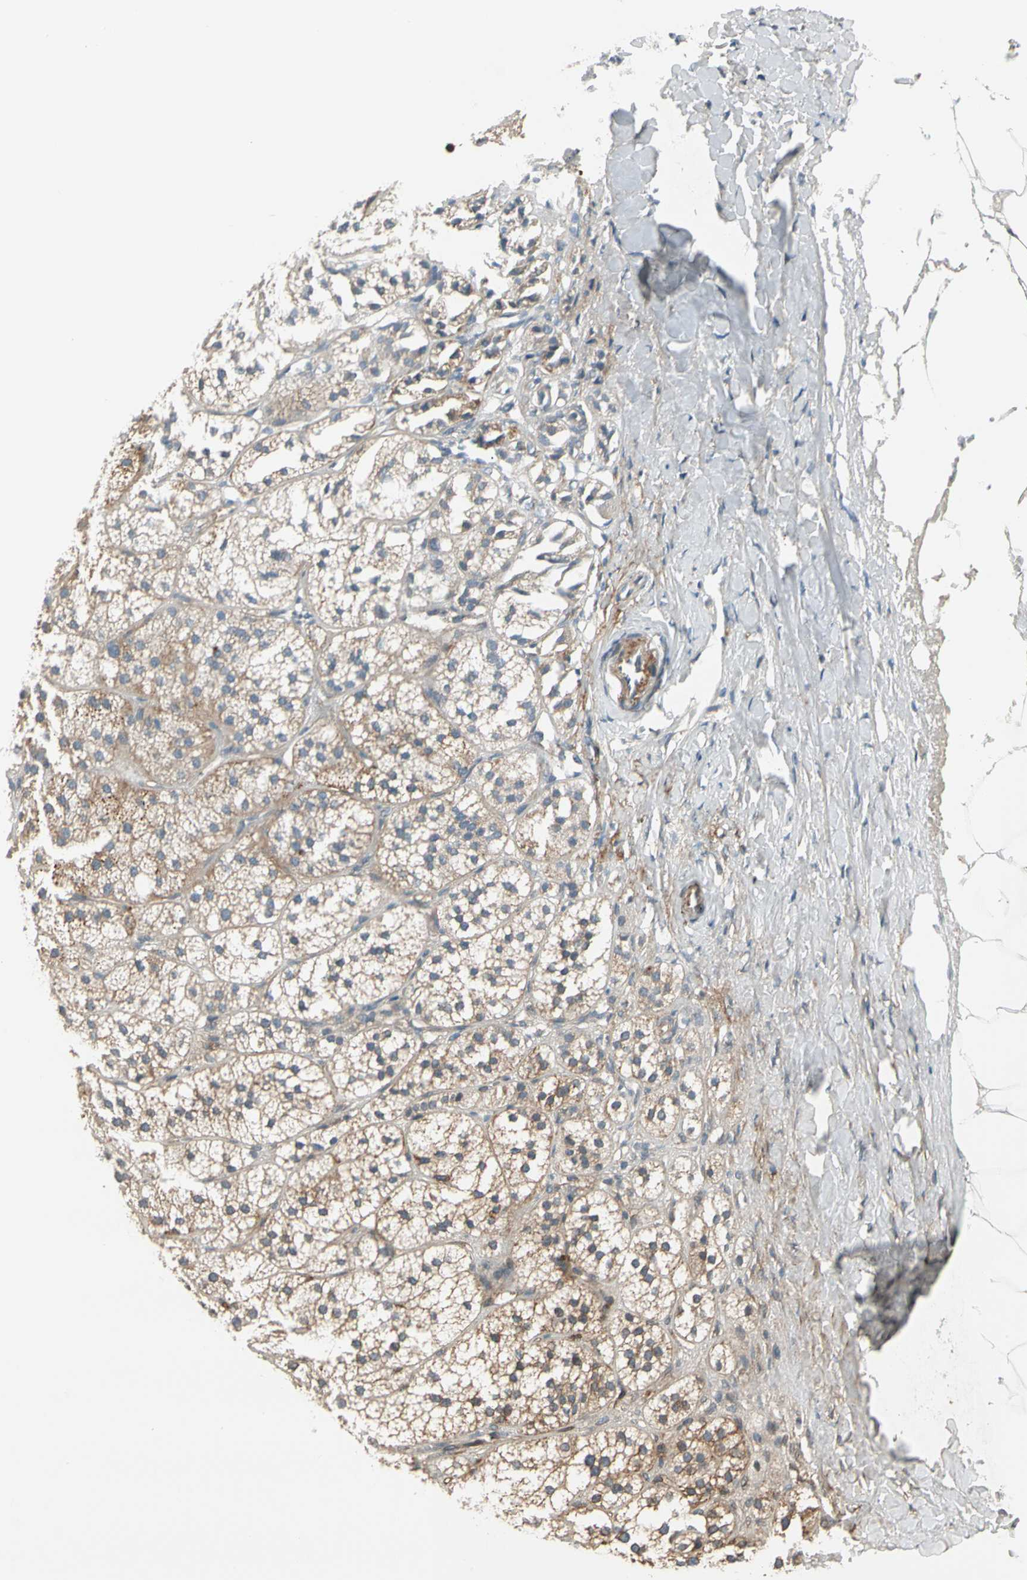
{"staining": {"intensity": "moderate", "quantity": "25%-75%", "location": "cytoplasmic/membranous"}, "tissue": "adrenal gland", "cell_type": "Glandular cells", "image_type": "normal", "snomed": [{"axis": "morphology", "description": "Normal tissue, NOS"}, {"axis": "topography", "description": "Adrenal gland"}], "caption": "Protein staining of normal adrenal gland demonstrates moderate cytoplasmic/membranous positivity in about 25%-75% of glandular cells.", "gene": "TRIO", "patient": {"sex": "female", "age": 71}}